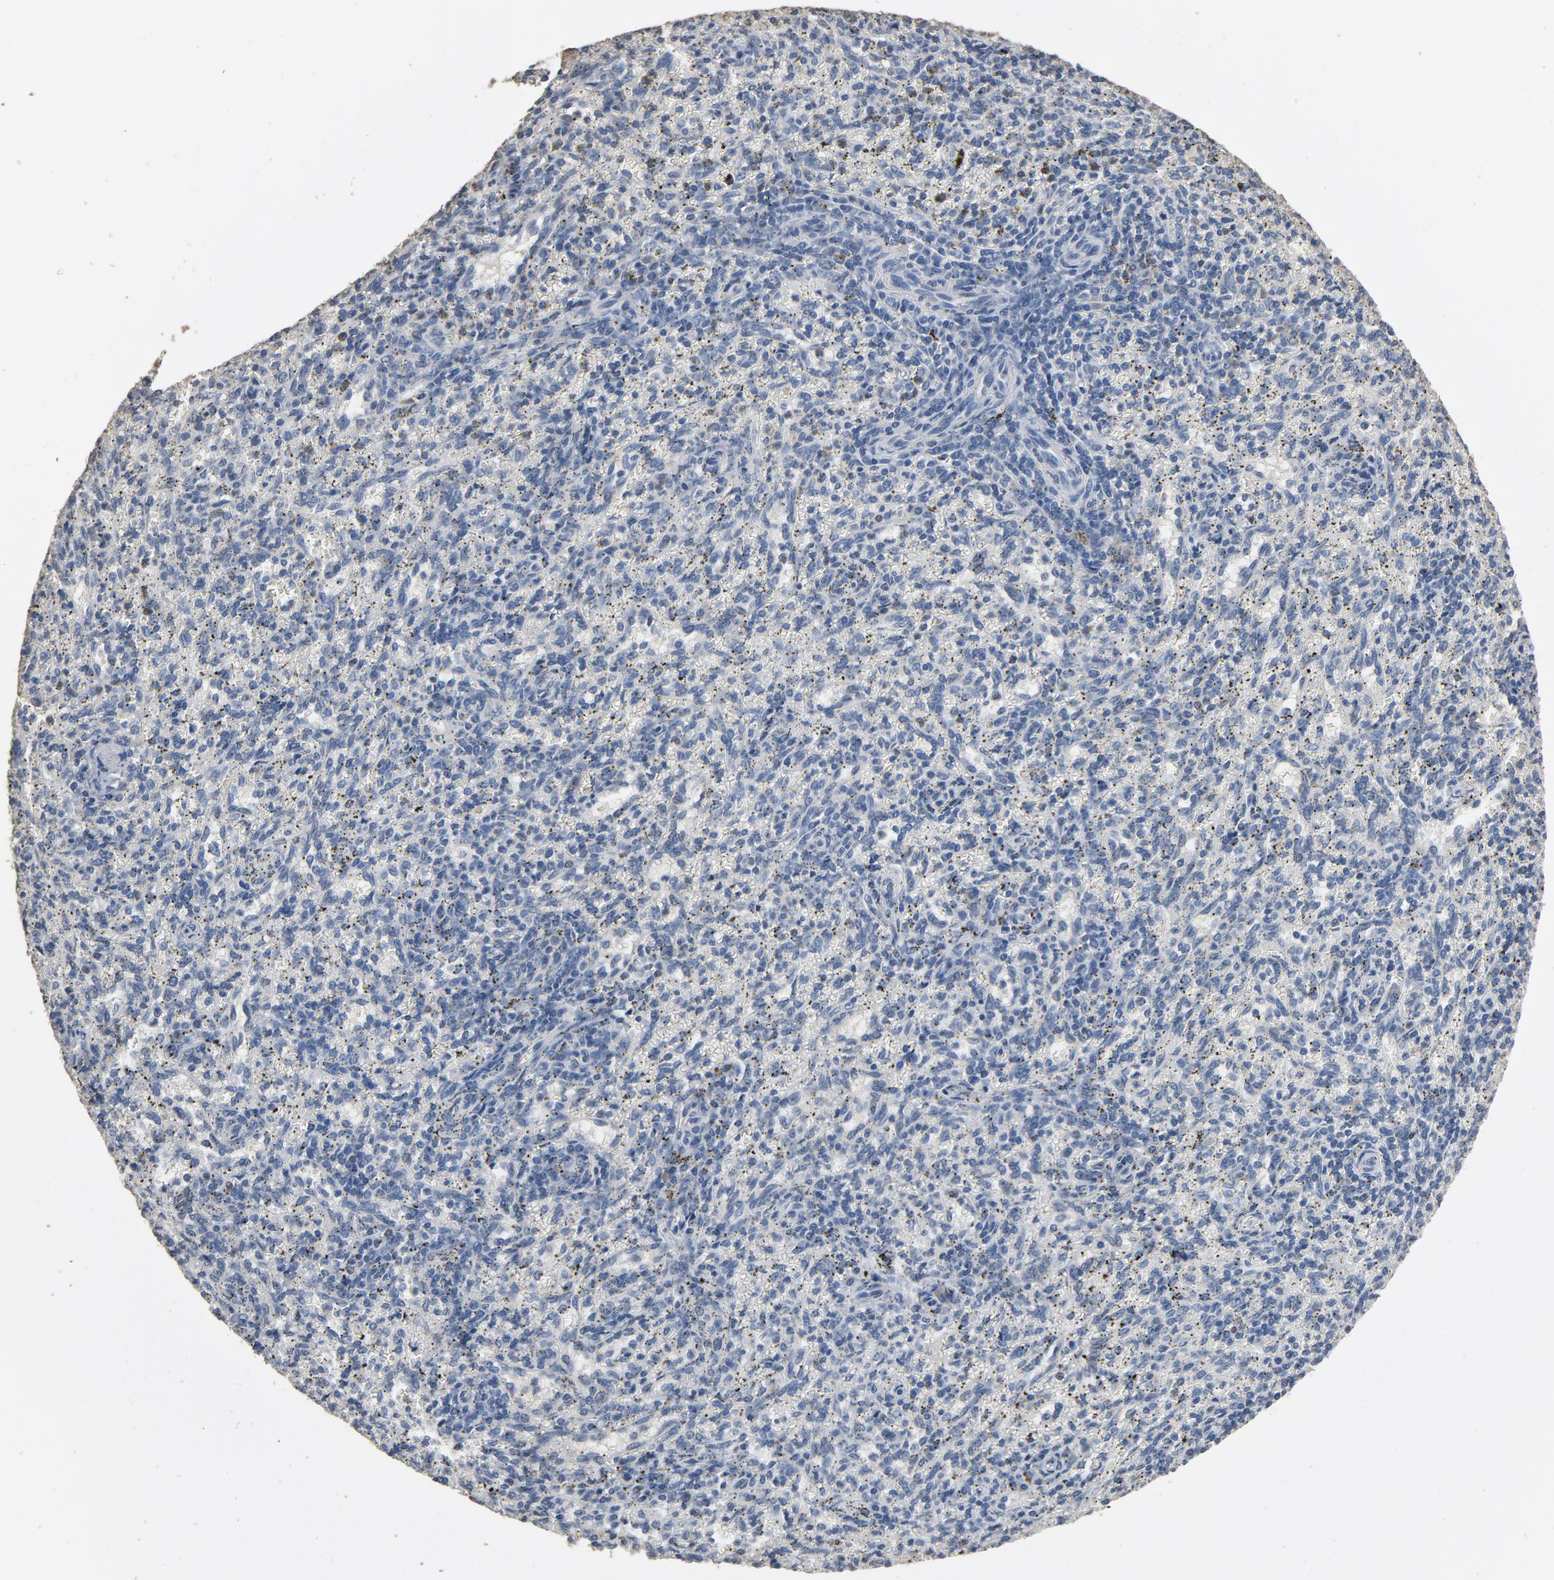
{"staining": {"intensity": "negative", "quantity": "none", "location": "none"}, "tissue": "spleen", "cell_type": "Cells in red pulp", "image_type": "normal", "snomed": [{"axis": "morphology", "description": "Normal tissue, NOS"}, {"axis": "topography", "description": "Spleen"}], "caption": "Photomicrograph shows no significant protein expression in cells in red pulp of unremarkable spleen.", "gene": "SOX6", "patient": {"sex": "female", "age": 10}}